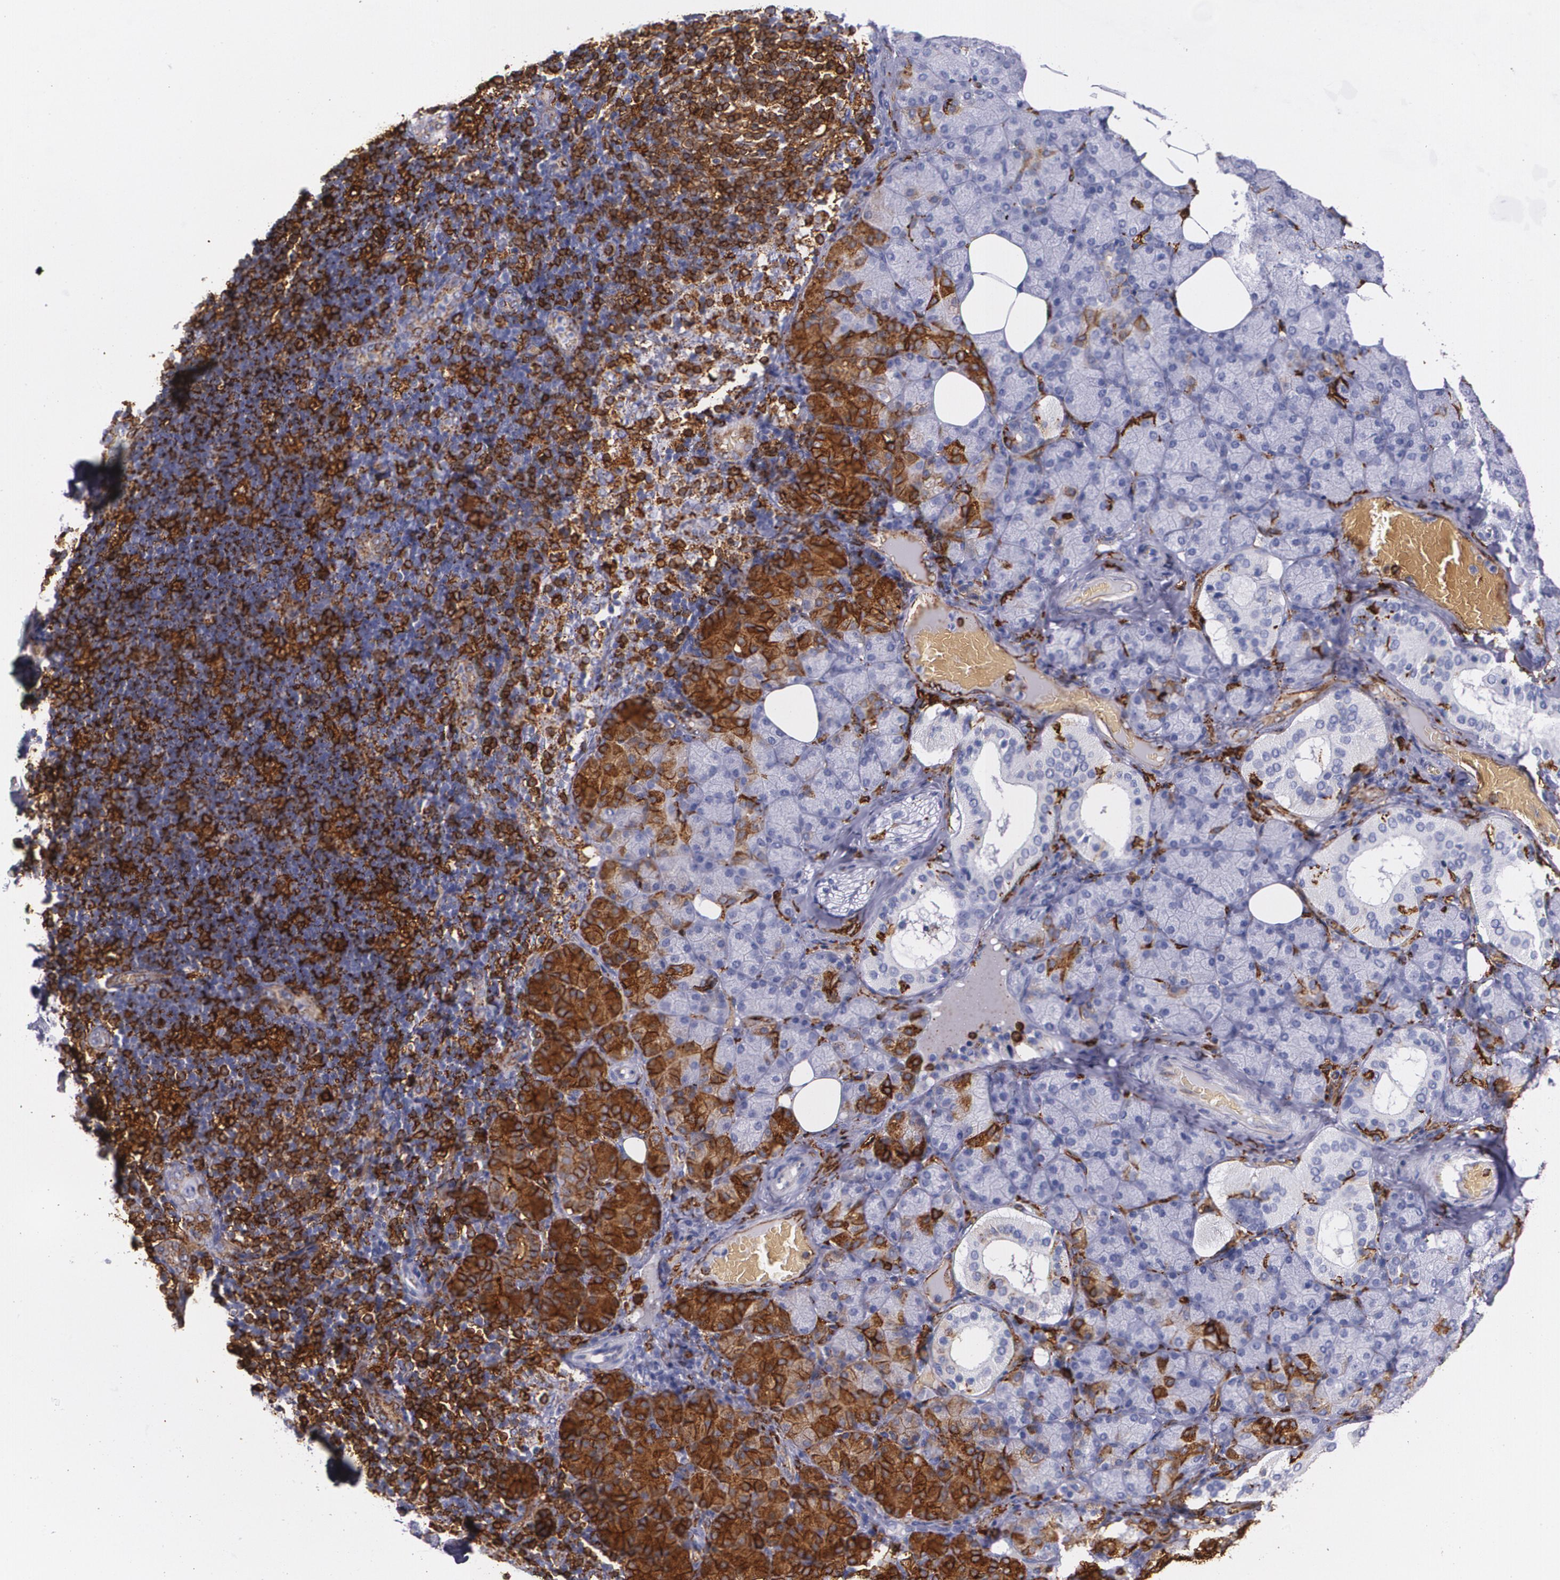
{"staining": {"intensity": "moderate", "quantity": "25%-75%", "location": "cytoplasmic/membranous"}, "tissue": "salivary gland", "cell_type": "Glandular cells", "image_type": "normal", "snomed": [{"axis": "morphology", "description": "Normal tissue, NOS"}, {"axis": "topography", "description": "Lymph node"}, {"axis": "topography", "description": "Salivary gland"}], "caption": "This micrograph exhibits immunohistochemistry (IHC) staining of unremarkable human salivary gland, with medium moderate cytoplasmic/membranous expression in about 25%-75% of glandular cells.", "gene": "HLA", "patient": {"sex": "male", "age": 8}}